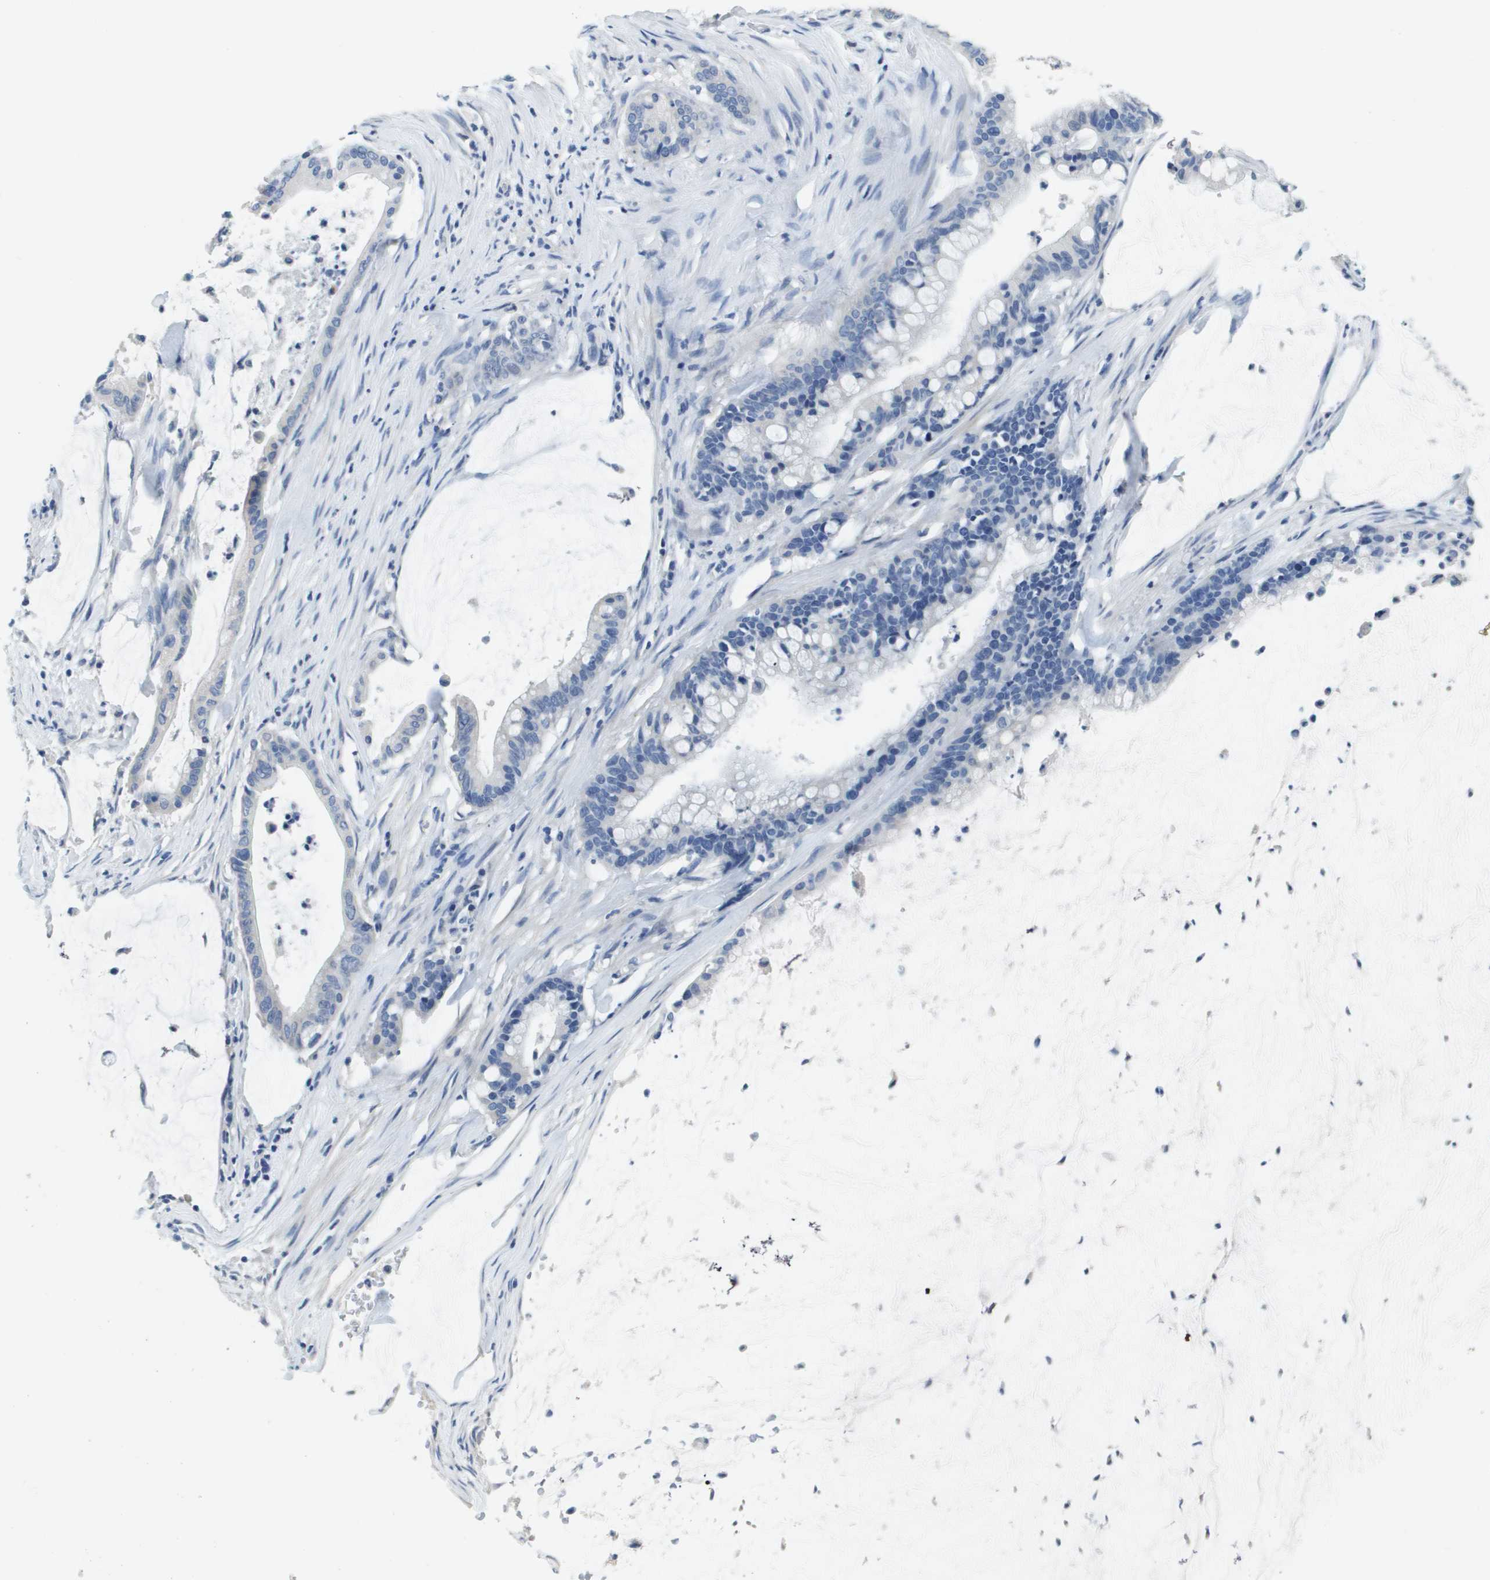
{"staining": {"intensity": "negative", "quantity": "none", "location": "none"}, "tissue": "pancreatic cancer", "cell_type": "Tumor cells", "image_type": "cancer", "snomed": [{"axis": "morphology", "description": "Adenocarcinoma, NOS"}, {"axis": "topography", "description": "Pancreas"}], "caption": "Photomicrograph shows no protein expression in tumor cells of pancreatic adenocarcinoma tissue.", "gene": "MT3", "patient": {"sex": "male", "age": 41}}